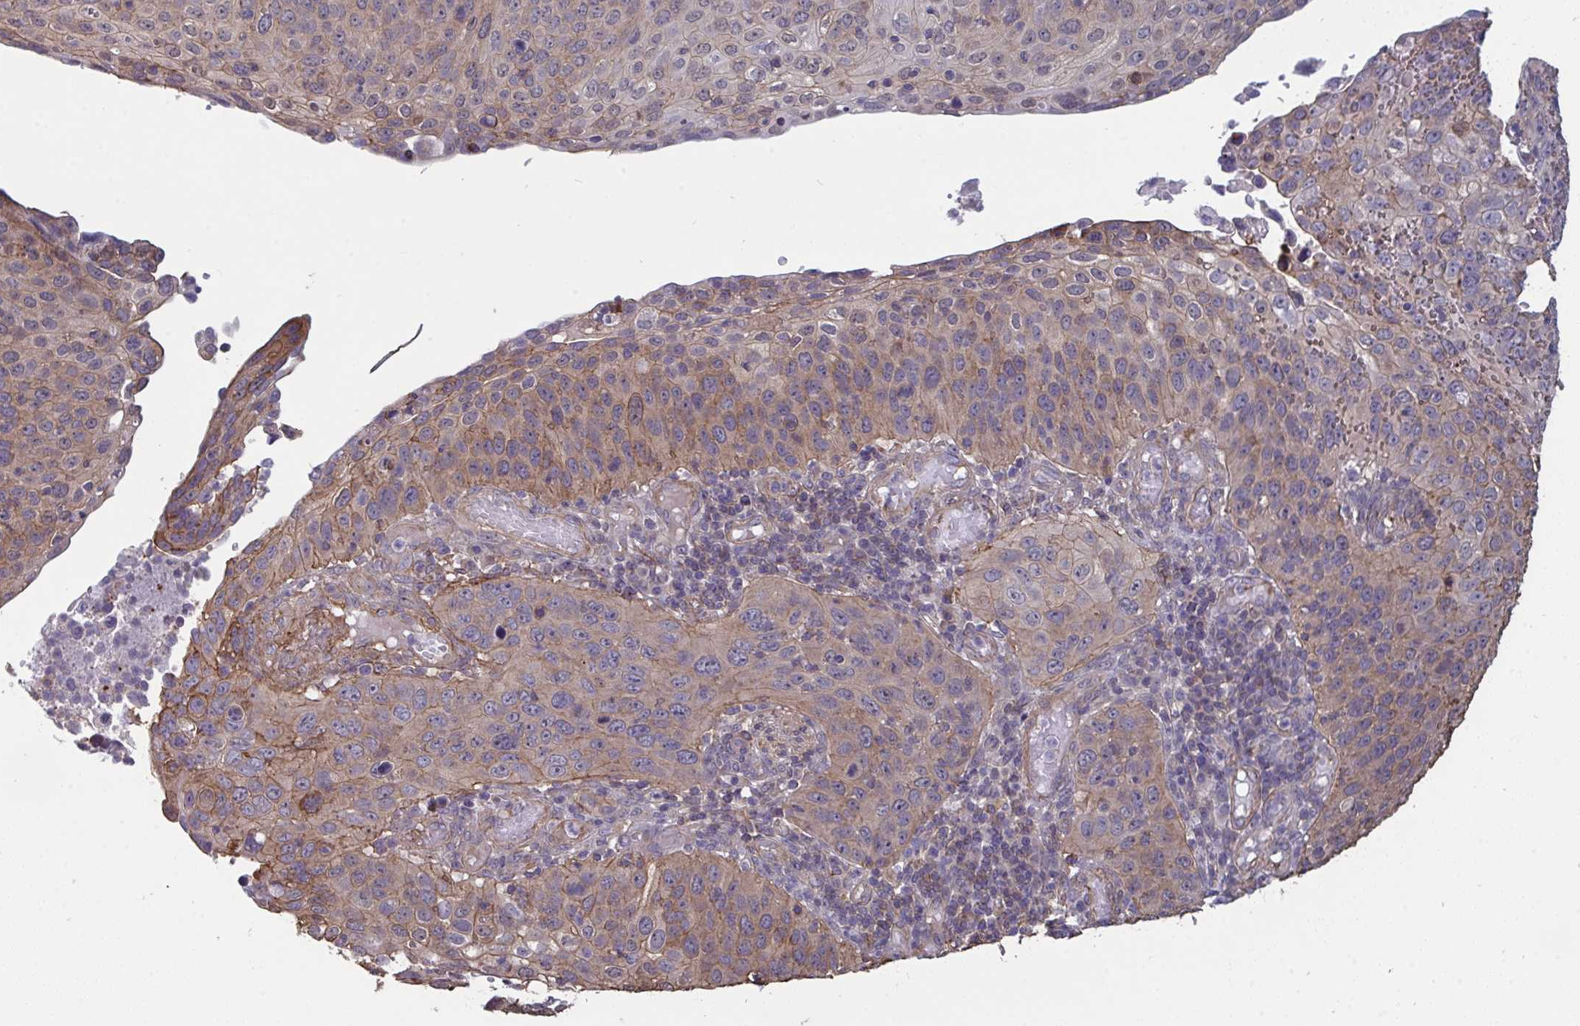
{"staining": {"intensity": "weak", "quantity": "25%-75%", "location": "cytoplasmic/membranous"}, "tissue": "cervical cancer", "cell_type": "Tumor cells", "image_type": "cancer", "snomed": [{"axis": "morphology", "description": "Squamous cell carcinoma, NOS"}, {"axis": "topography", "description": "Cervix"}], "caption": "Immunohistochemistry (IHC) staining of cervical squamous cell carcinoma, which shows low levels of weak cytoplasmic/membranous positivity in about 25%-75% of tumor cells indicating weak cytoplasmic/membranous protein expression. The staining was performed using DAB (3,3'-diaminobenzidine) (brown) for protein detection and nuclei were counterstained in hematoxylin (blue).", "gene": "ISCU", "patient": {"sex": "female", "age": 36}}